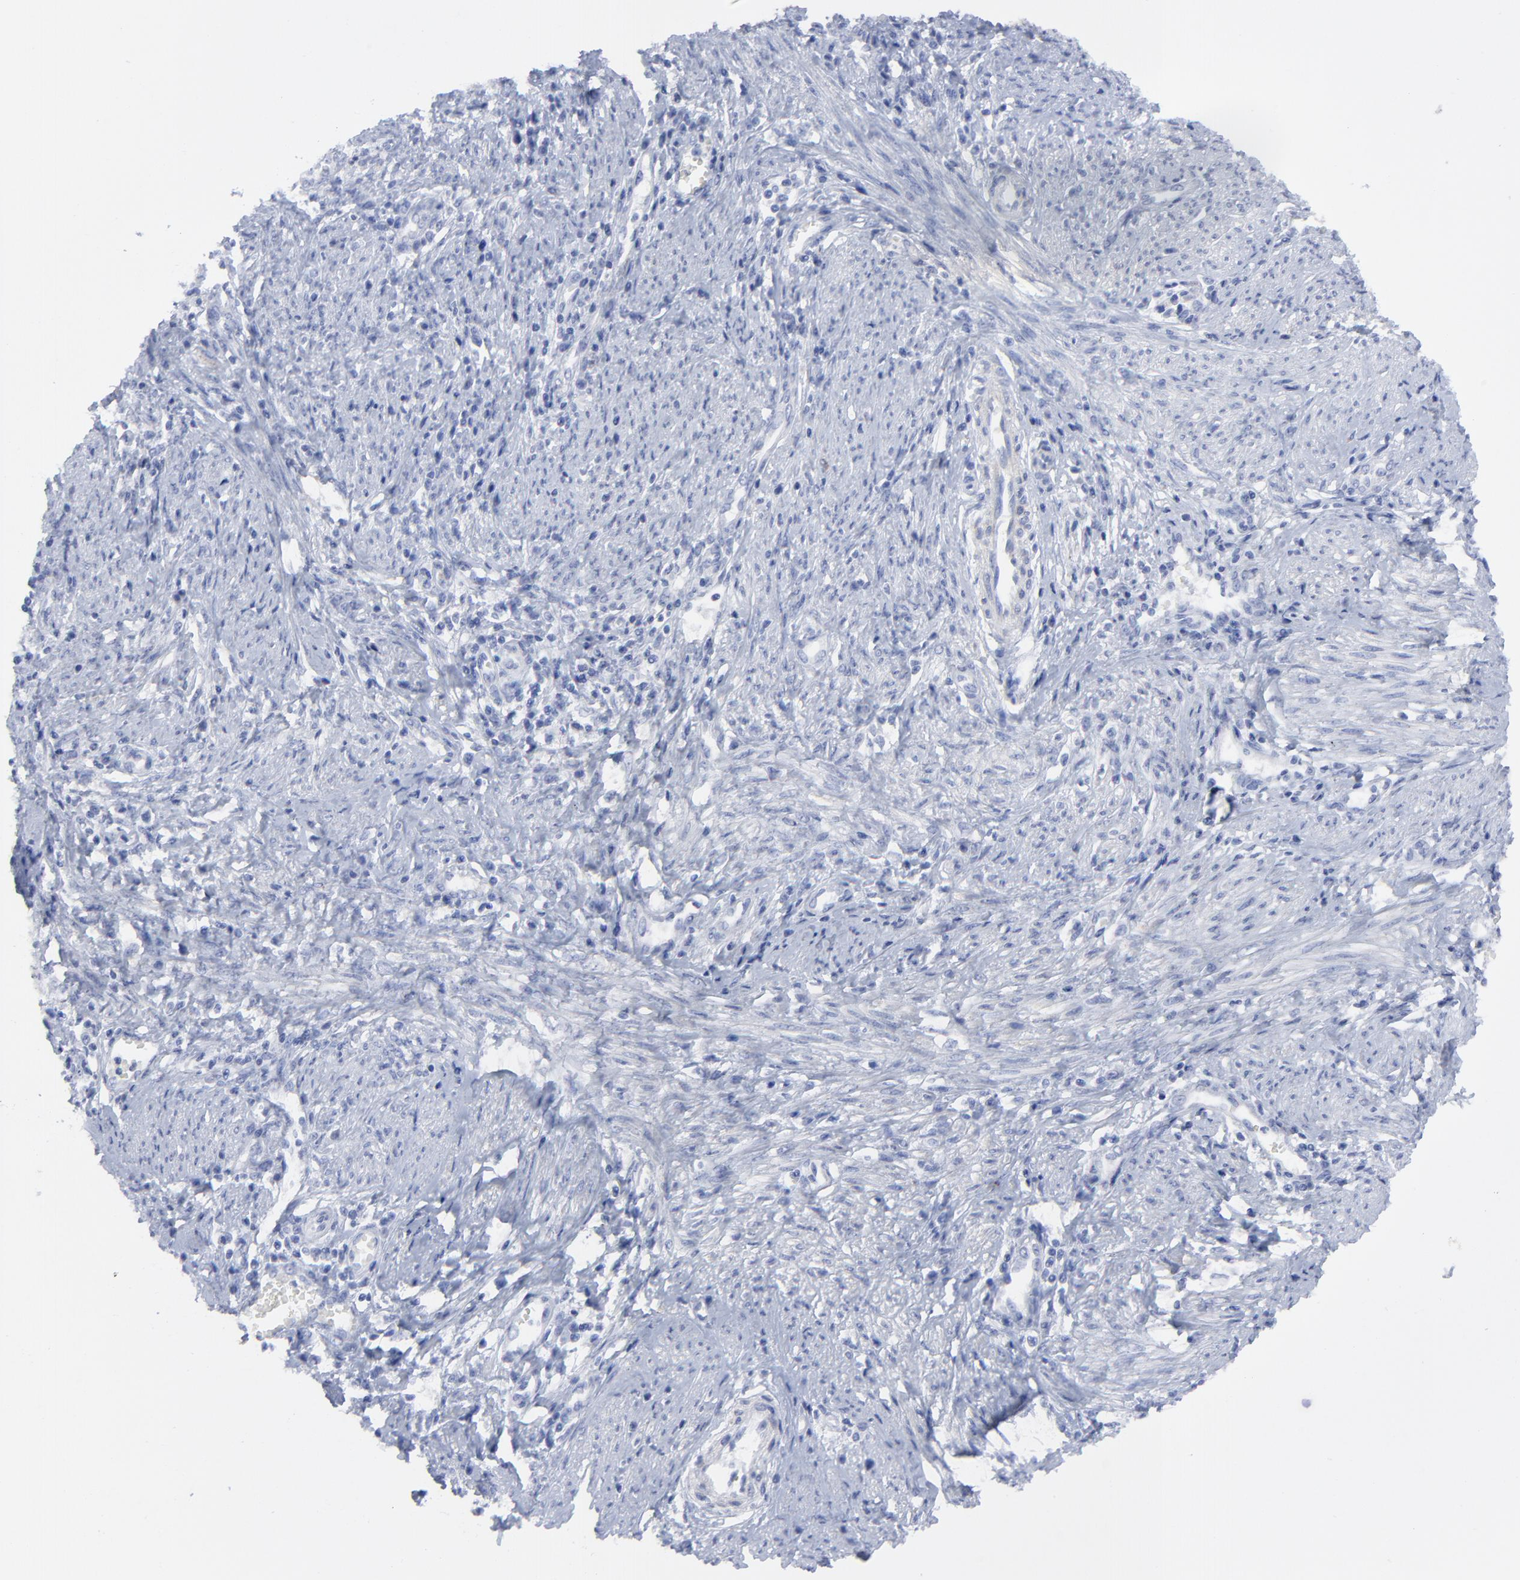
{"staining": {"intensity": "negative", "quantity": "none", "location": "none"}, "tissue": "cervical cancer", "cell_type": "Tumor cells", "image_type": "cancer", "snomed": [{"axis": "morphology", "description": "Adenocarcinoma, NOS"}, {"axis": "topography", "description": "Cervix"}], "caption": "An image of cervical cancer (adenocarcinoma) stained for a protein shows no brown staining in tumor cells.", "gene": "CNTN3", "patient": {"sex": "female", "age": 36}}